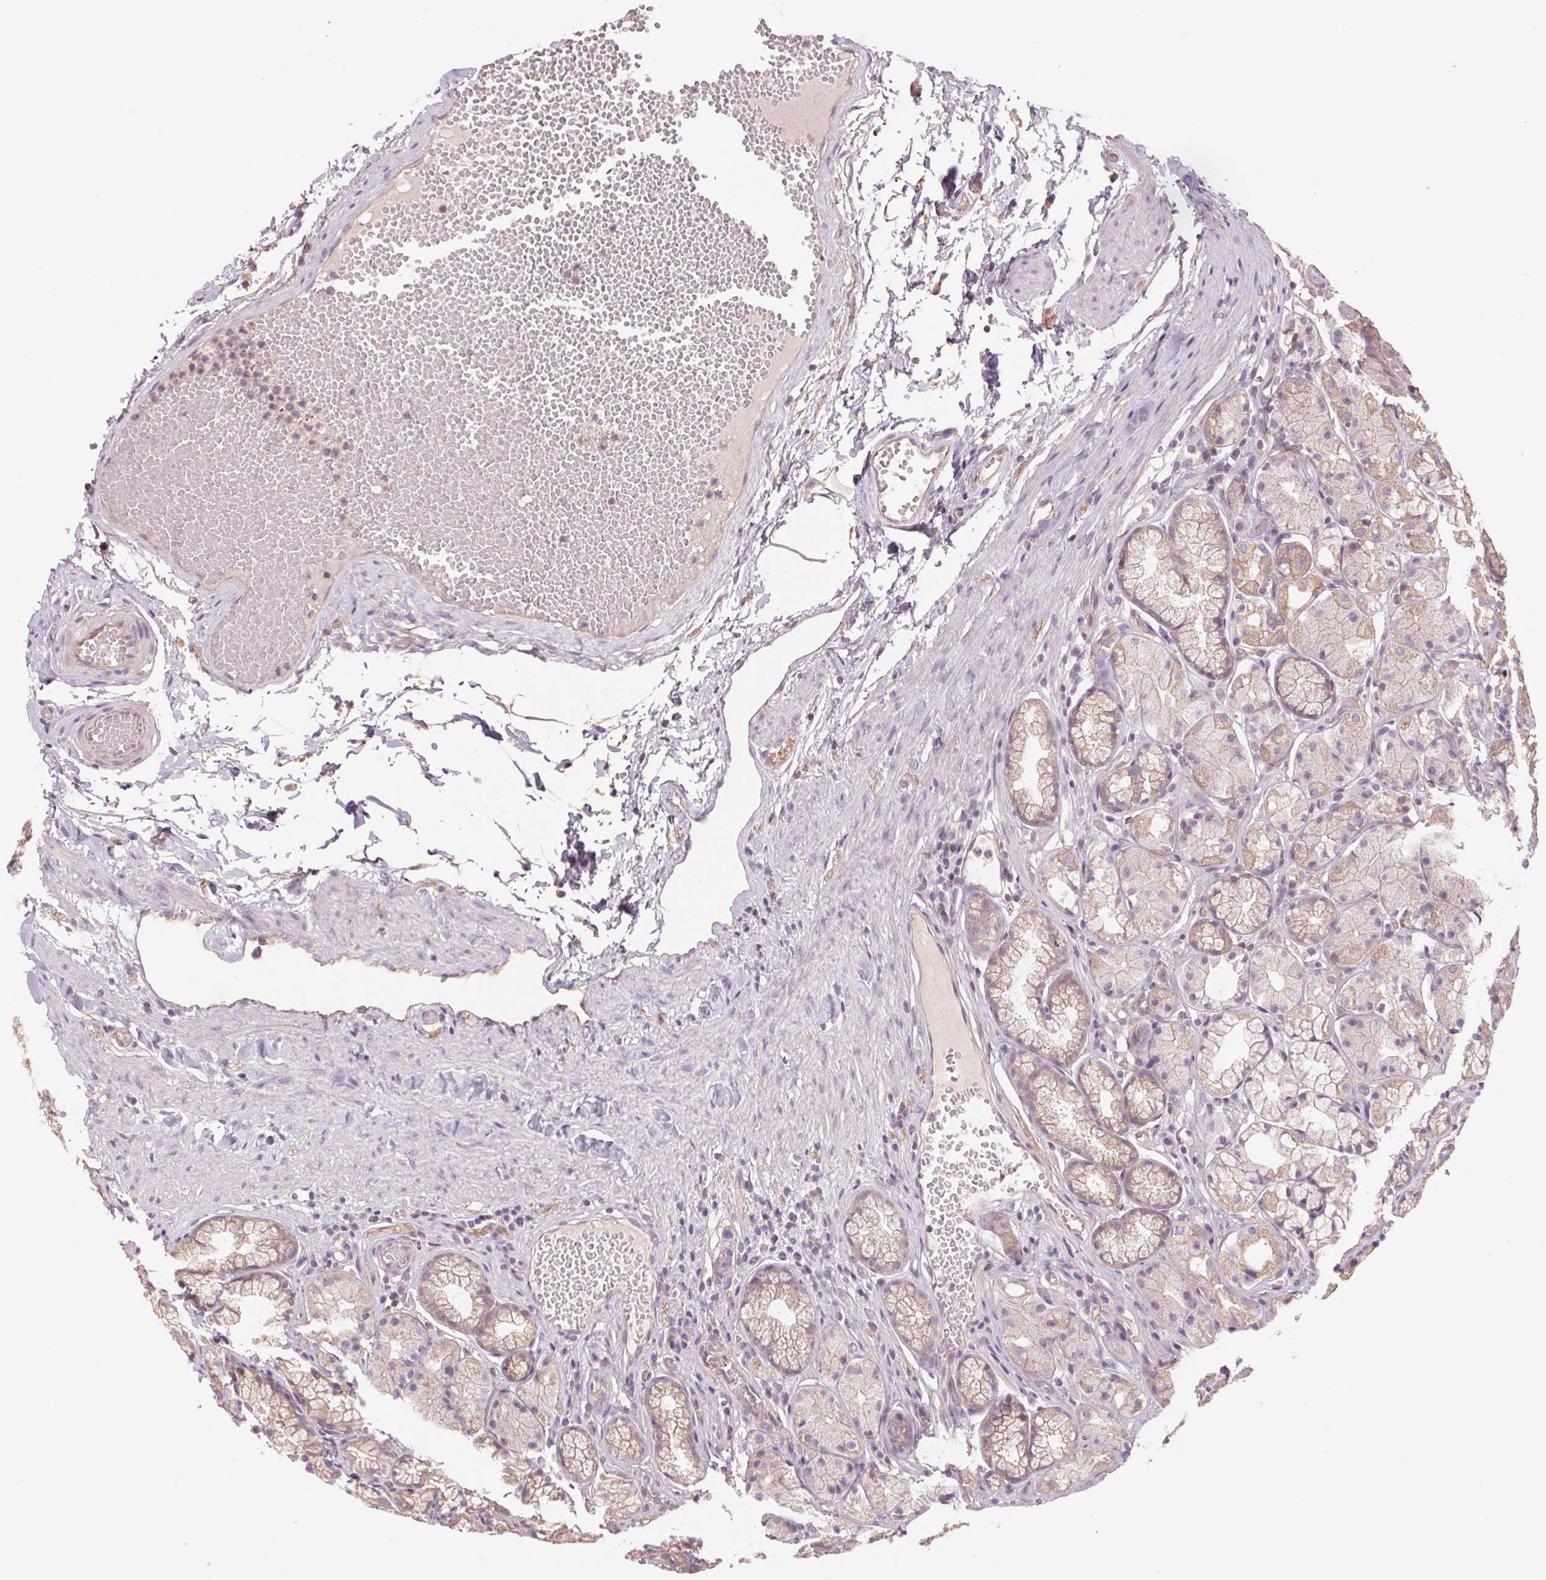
{"staining": {"intensity": "weak", "quantity": "25%-75%", "location": "cytoplasmic/membranous"}, "tissue": "stomach", "cell_type": "Glandular cells", "image_type": "normal", "snomed": [{"axis": "morphology", "description": "Normal tissue, NOS"}, {"axis": "topography", "description": "Stomach"}], "caption": "Weak cytoplasmic/membranous positivity for a protein is present in about 25%-75% of glandular cells of benign stomach using IHC.", "gene": "SH3RF2", "patient": {"sex": "male", "age": 70}}